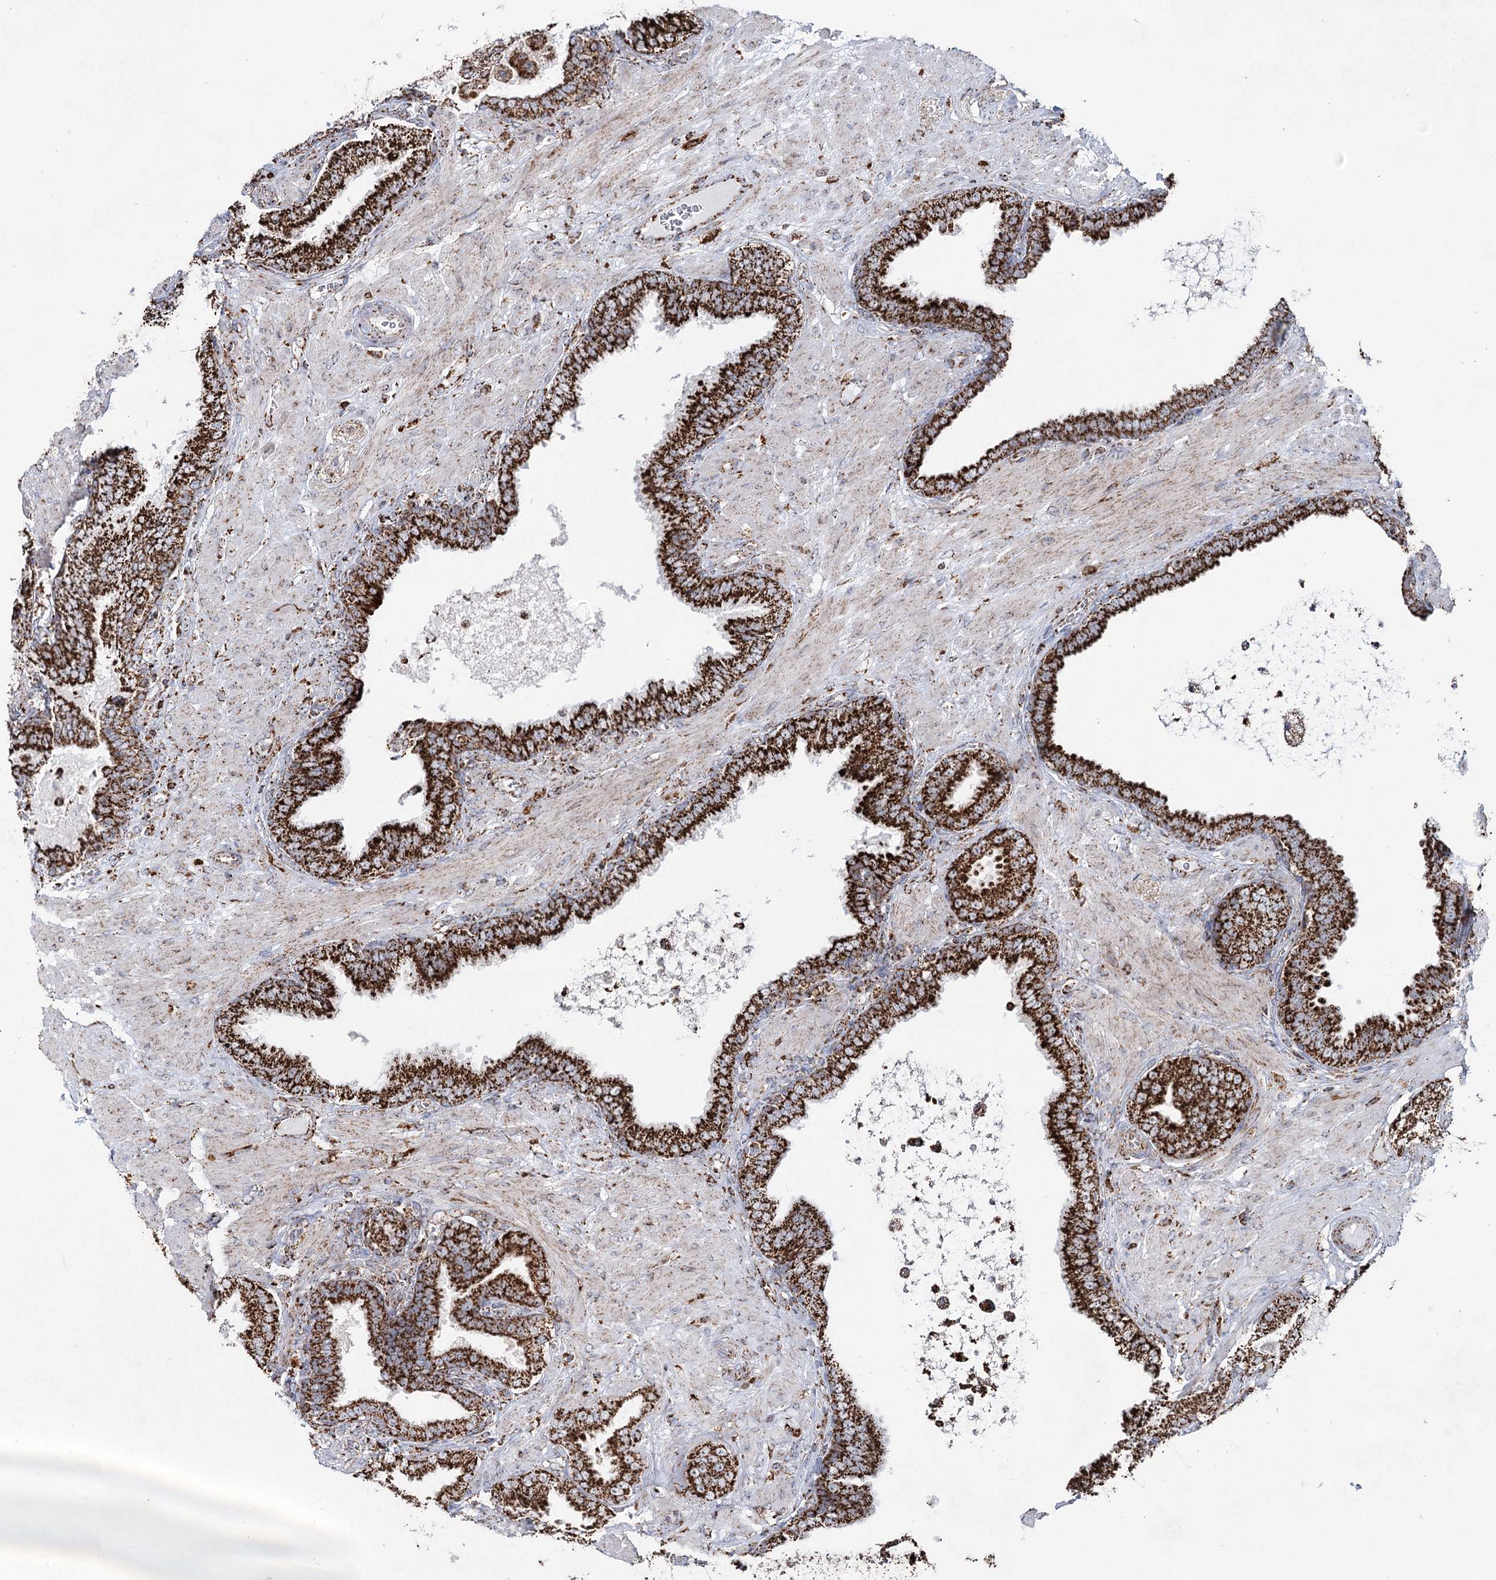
{"staining": {"intensity": "strong", "quantity": ">75%", "location": "cytoplasmic/membranous"}, "tissue": "prostate cancer", "cell_type": "Tumor cells", "image_type": "cancer", "snomed": [{"axis": "morphology", "description": "Adenocarcinoma, Low grade"}, {"axis": "topography", "description": "Prostate"}], "caption": "The immunohistochemical stain shows strong cytoplasmic/membranous expression in tumor cells of adenocarcinoma (low-grade) (prostate) tissue. The staining was performed using DAB (3,3'-diaminobenzidine), with brown indicating positive protein expression. Nuclei are stained blue with hematoxylin.", "gene": "CWF19L1", "patient": {"sex": "male", "age": 63}}